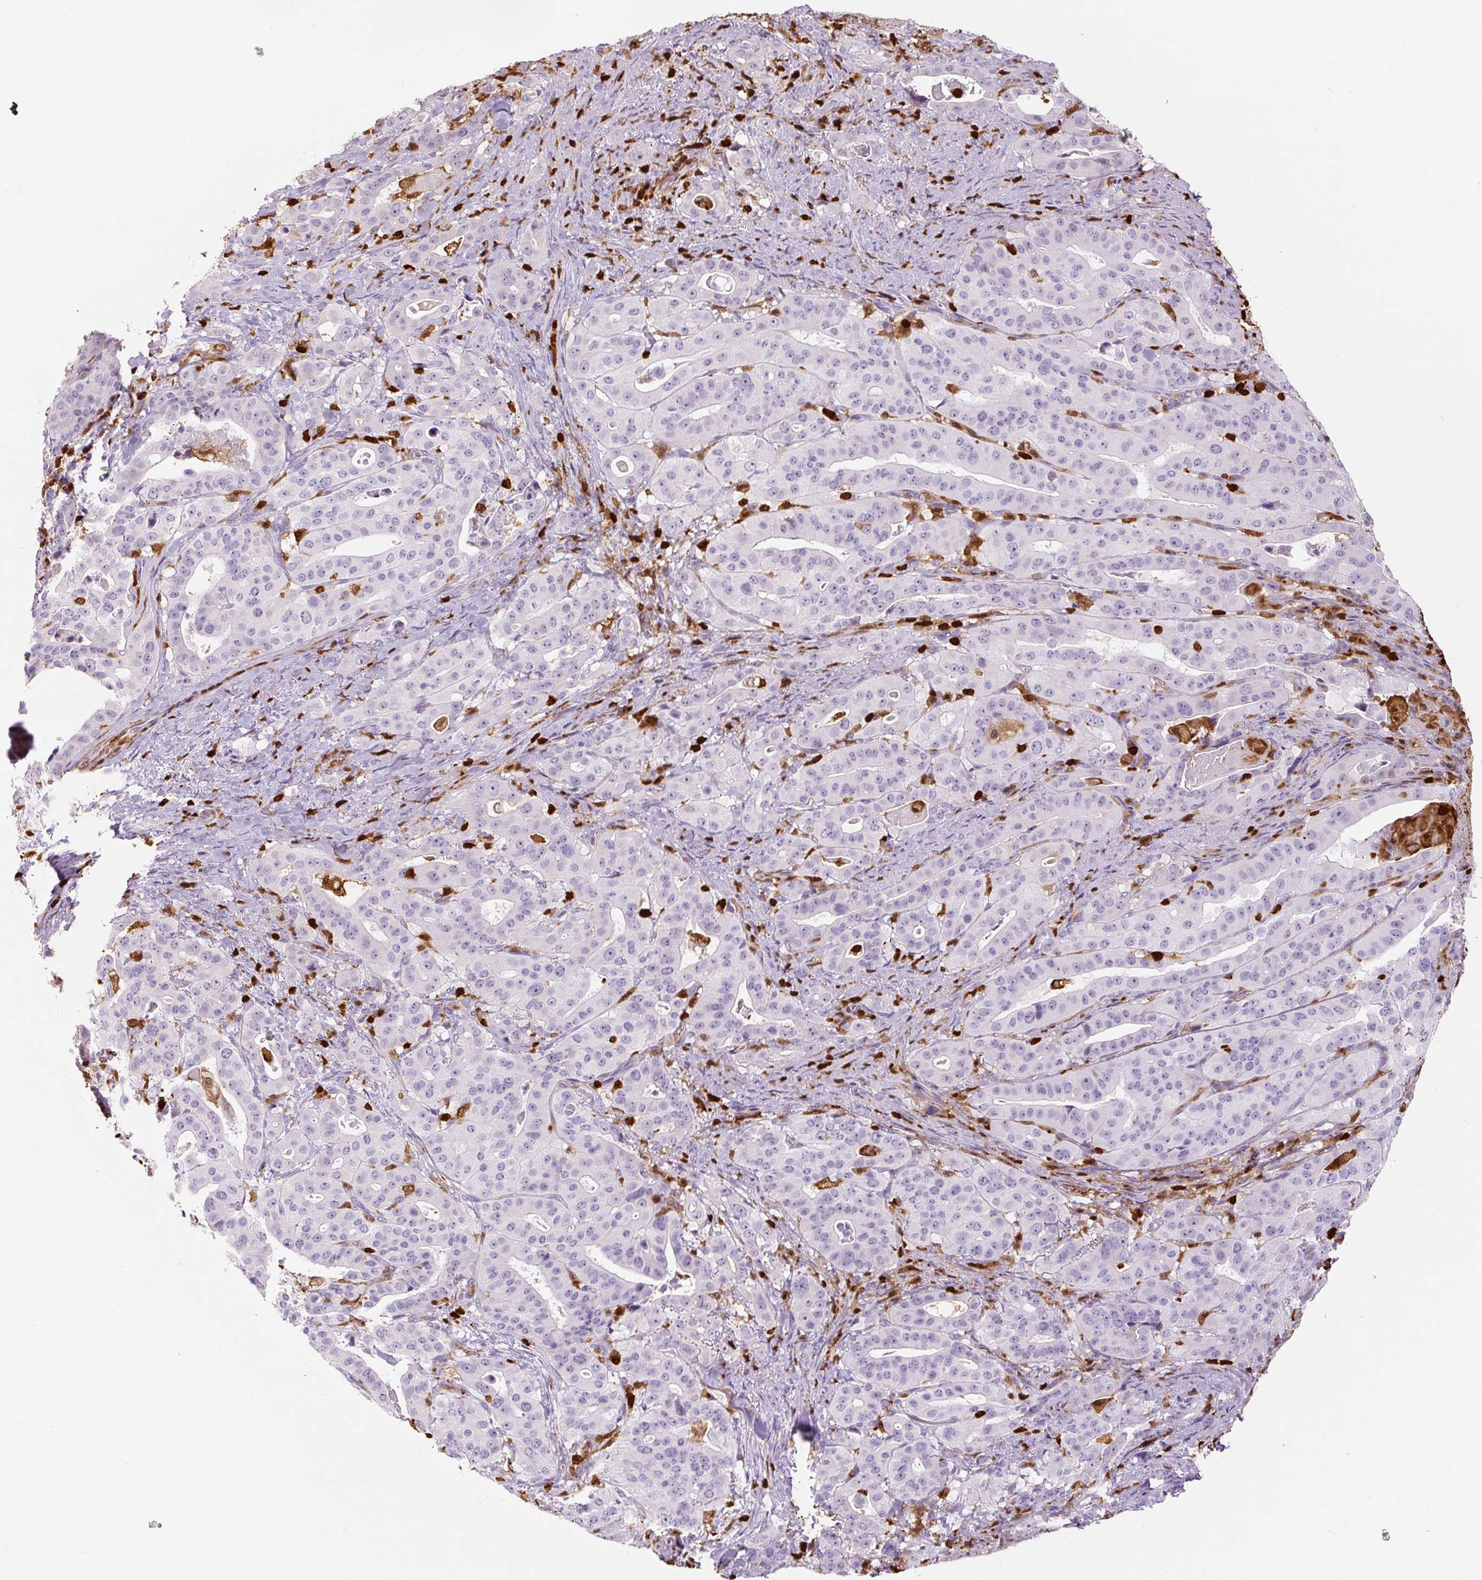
{"staining": {"intensity": "negative", "quantity": "none", "location": "none"}, "tissue": "stomach cancer", "cell_type": "Tumor cells", "image_type": "cancer", "snomed": [{"axis": "morphology", "description": "Adenocarcinoma, NOS"}, {"axis": "topography", "description": "Stomach"}], "caption": "Photomicrograph shows no protein staining in tumor cells of adenocarcinoma (stomach) tissue.", "gene": "S100A4", "patient": {"sex": "male", "age": 48}}